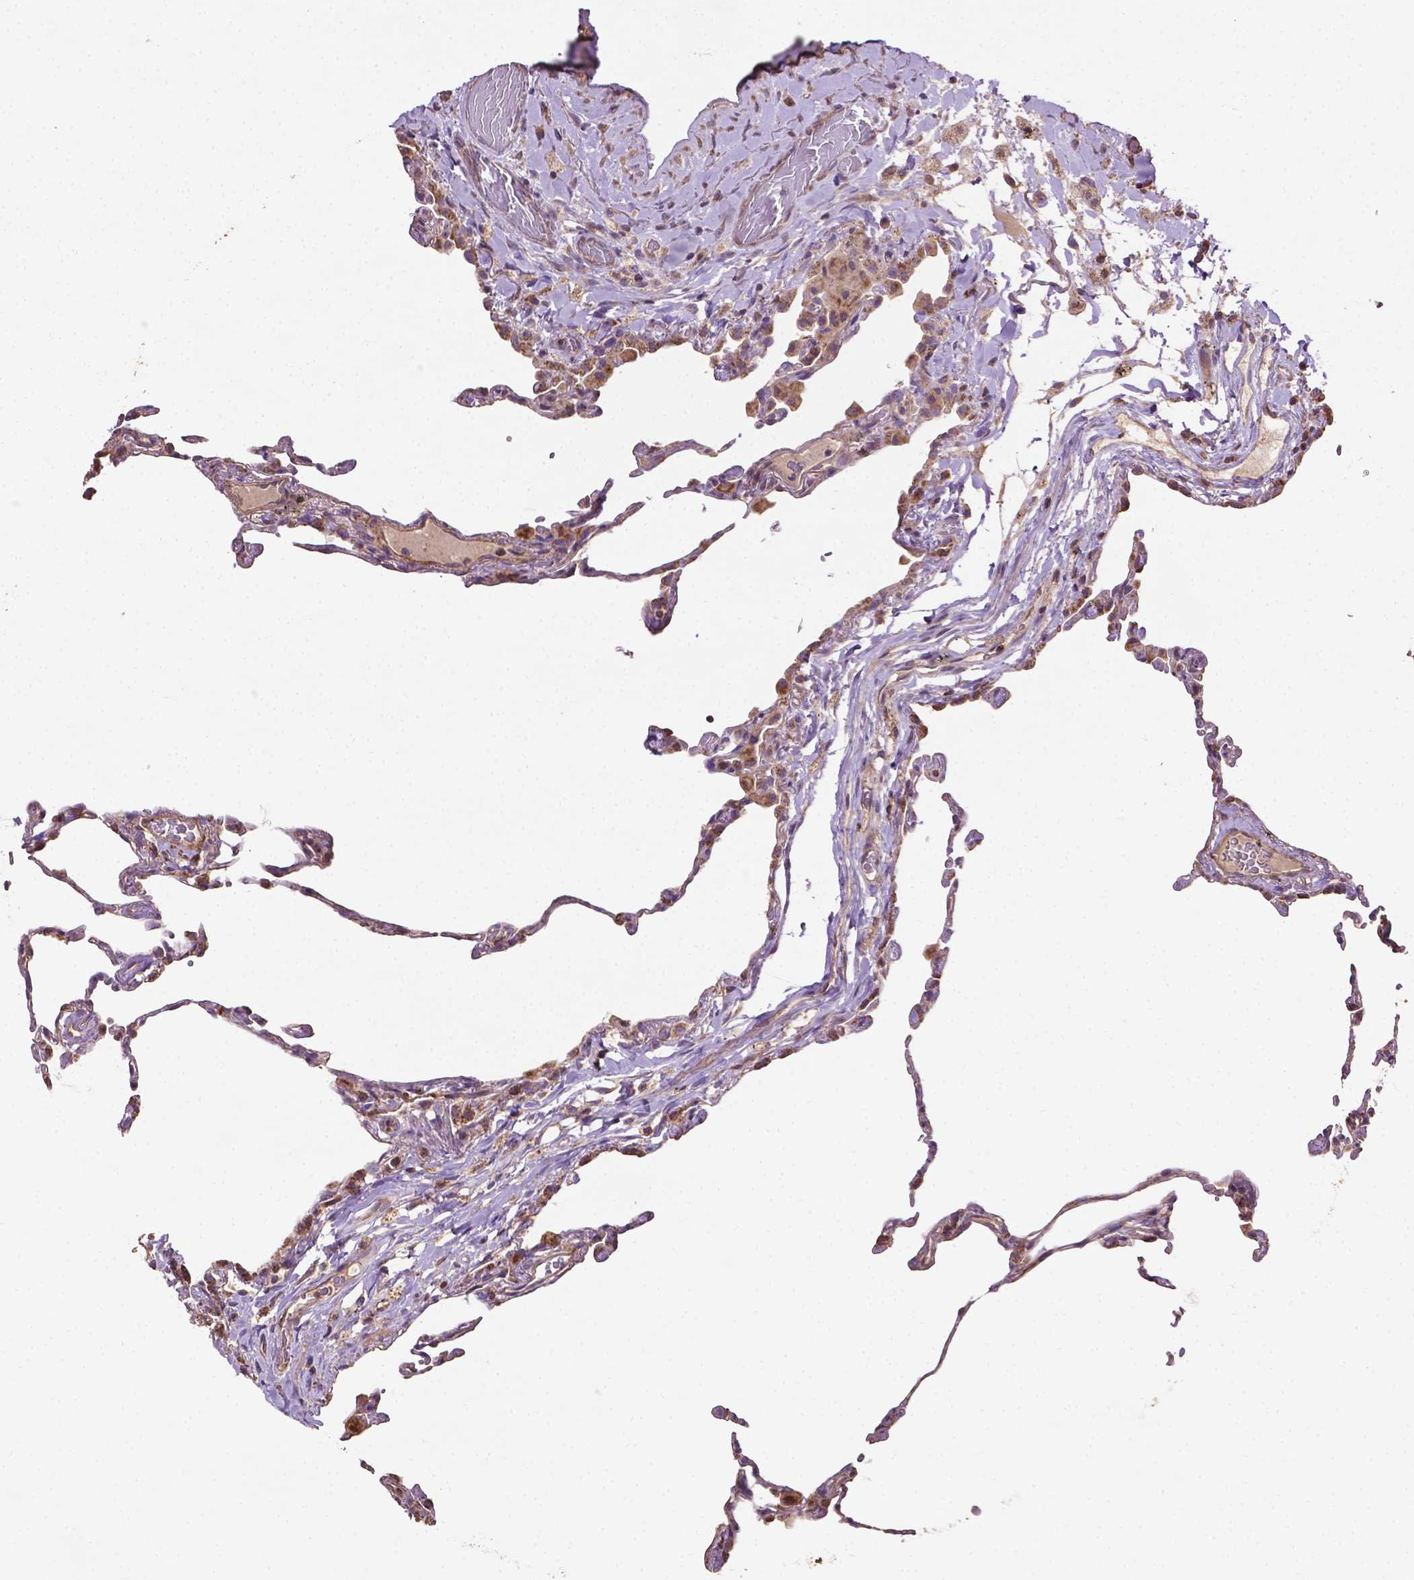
{"staining": {"intensity": "weak", "quantity": "<25%", "location": "cytoplasmic/membranous"}, "tissue": "lung", "cell_type": "Alveolar cells", "image_type": "normal", "snomed": [{"axis": "morphology", "description": "Normal tissue, NOS"}, {"axis": "topography", "description": "Lung"}], "caption": "IHC image of normal human lung stained for a protein (brown), which reveals no staining in alveolar cells.", "gene": "LRR1", "patient": {"sex": "female", "age": 57}}